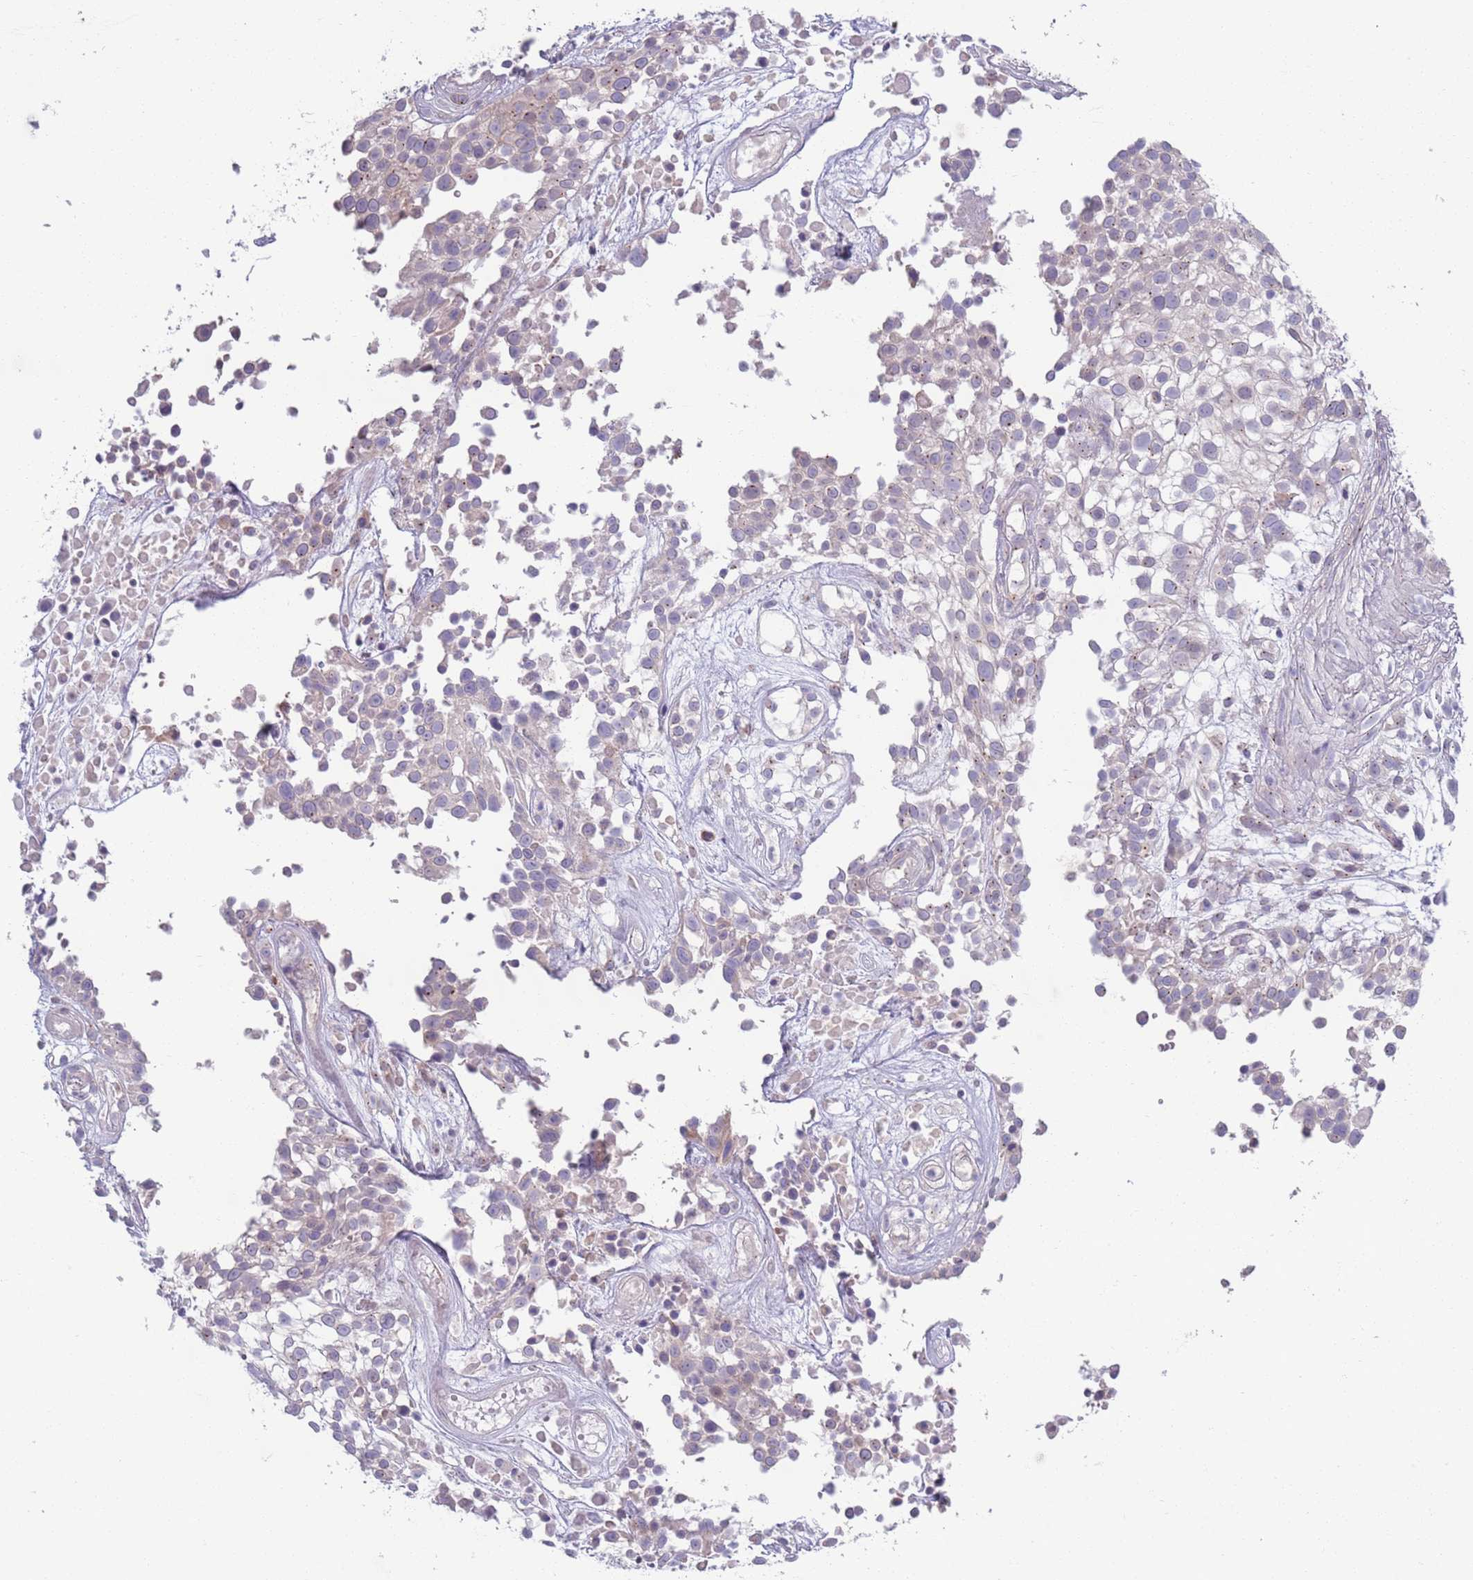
{"staining": {"intensity": "weak", "quantity": "<25%", "location": "cytoplasmic/membranous"}, "tissue": "urothelial cancer", "cell_type": "Tumor cells", "image_type": "cancer", "snomed": [{"axis": "morphology", "description": "Urothelial carcinoma, High grade"}, {"axis": "topography", "description": "Urinary bladder"}], "caption": "Protein analysis of high-grade urothelial carcinoma displays no significant positivity in tumor cells.", "gene": "LTB", "patient": {"sex": "male", "age": 56}}